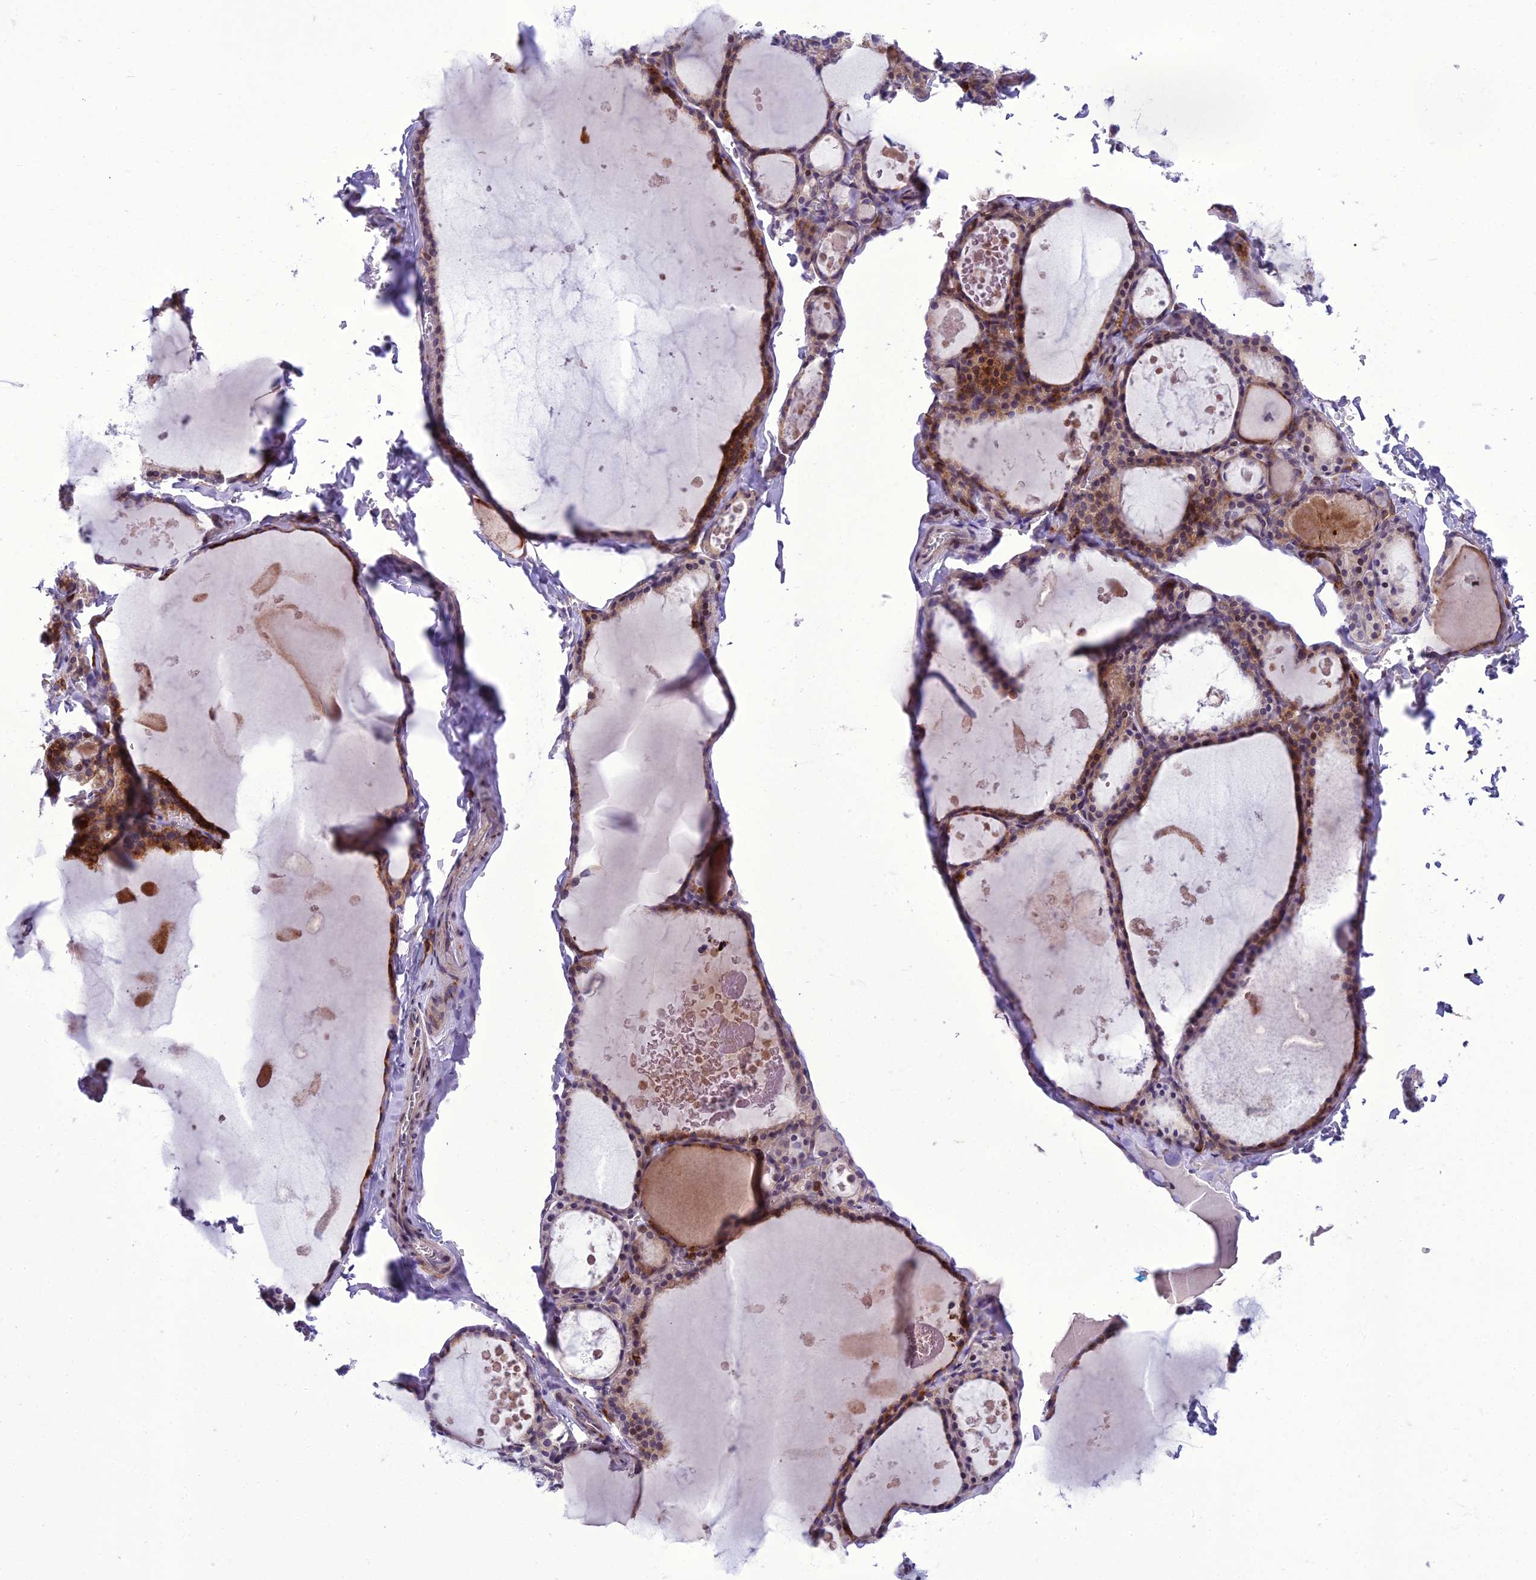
{"staining": {"intensity": "moderate", "quantity": "25%-75%", "location": "cytoplasmic/membranous,nuclear"}, "tissue": "thyroid gland", "cell_type": "Glandular cells", "image_type": "normal", "snomed": [{"axis": "morphology", "description": "Normal tissue, NOS"}, {"axis": "topography", "description": "Thyroid gland"}], "caption": "The photomicrograph exhibits immunohistochemical staining of normal thyroid gland. There is moderate cytoplasmic/membranous,nuclear expression is appreciated in approximately 25%-75% of glandular cells.", "gene": "NEURL2", "patient": {"sex": "male", "age": 56}}